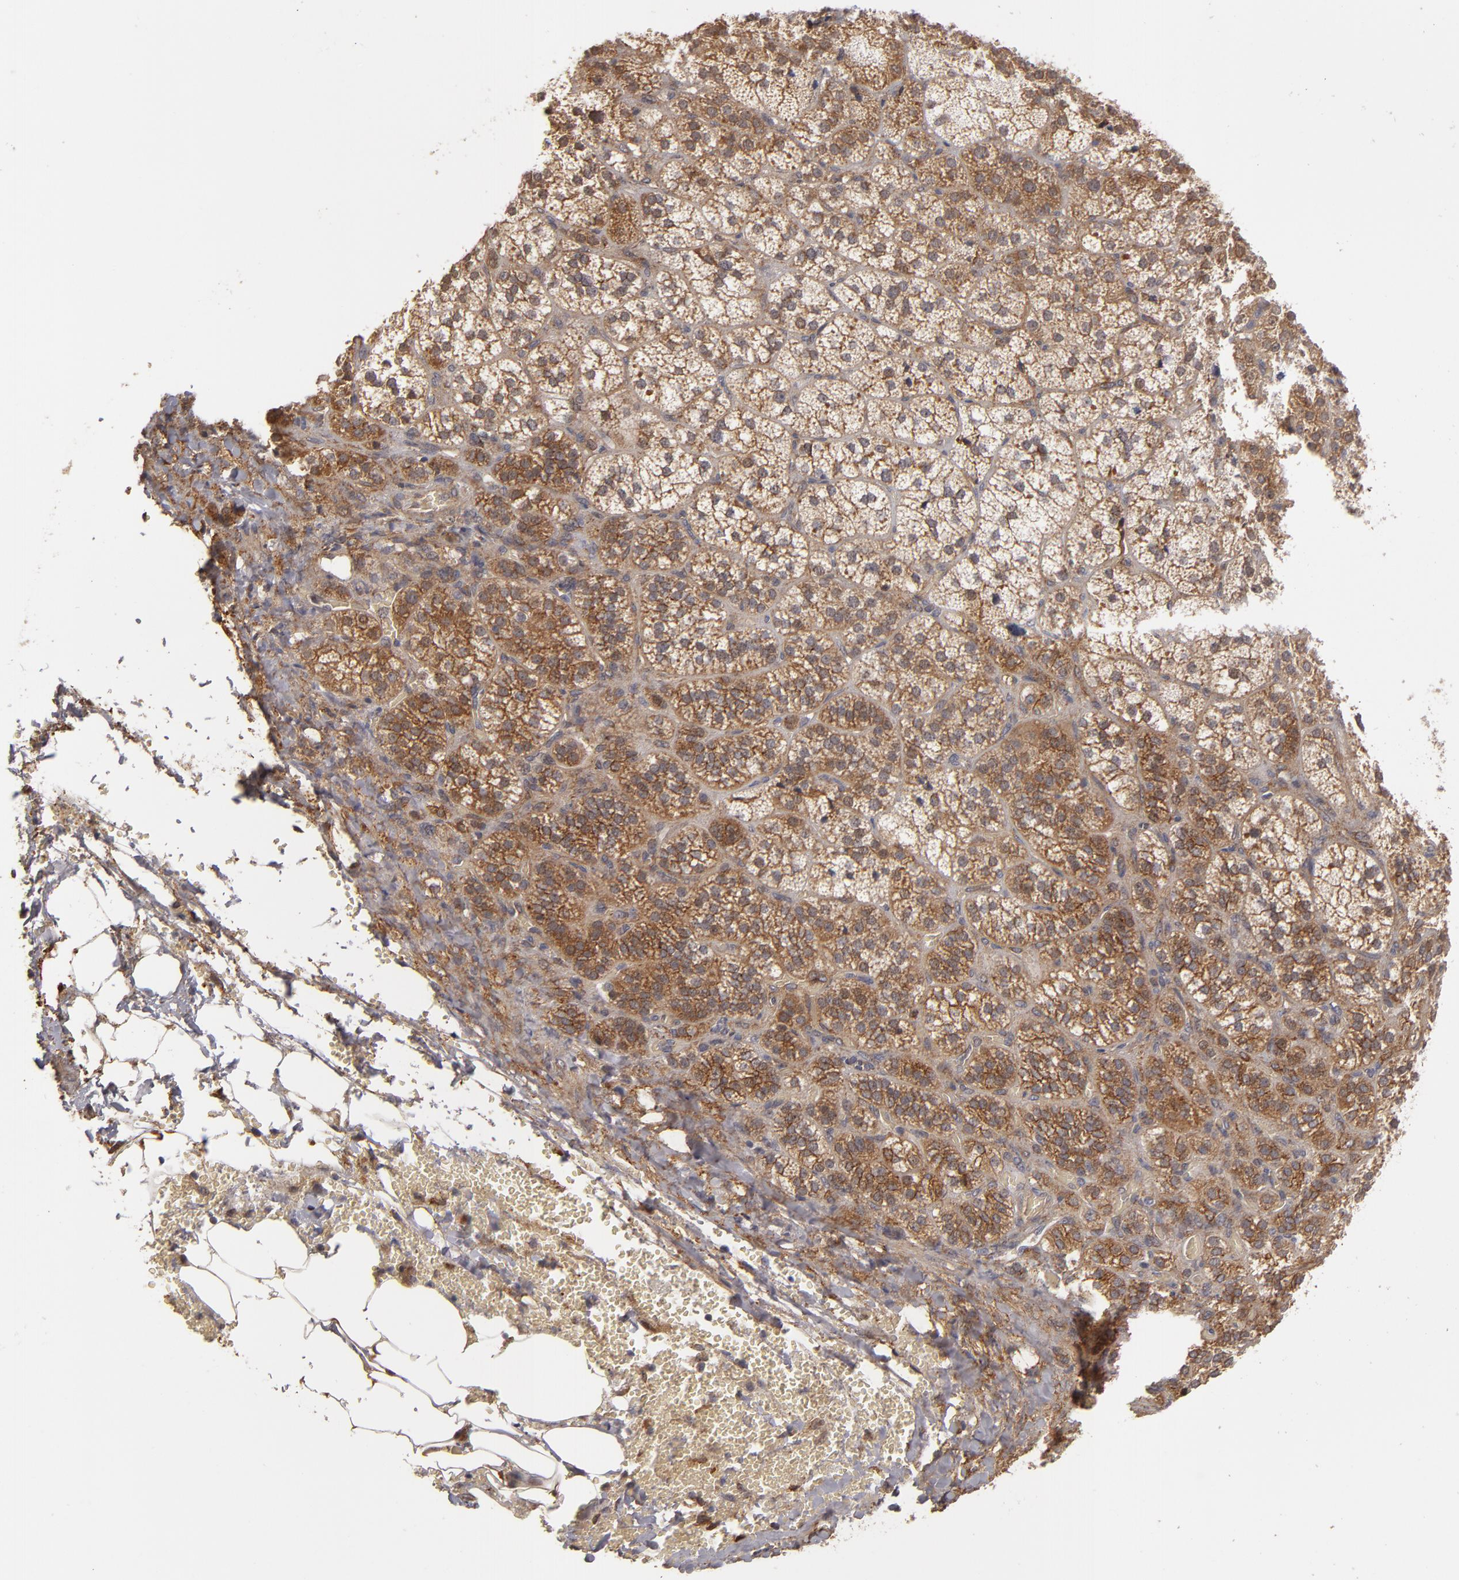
{"staining": {"intensity": "moderate", "quantity": ">75%", "location": "cytoplasmic/membranous"}, "tissue": "adrenal gland", "cell_type": "Glandular cells", "image_type": "normal", "snomed": [{"axis": "morphology", "description": "Normal tissue, NOS"}, {"axis": "topography", "description": "Adrenal gland"}], "caption": "A high-resolution image shows IHC staining of normal adrenal gland, which shows moderate cytoplasmic/membranous positivity in about >75% of glandular cells.", "gene": "TJP1", "patient": {"sex": "female", "age": 71}}